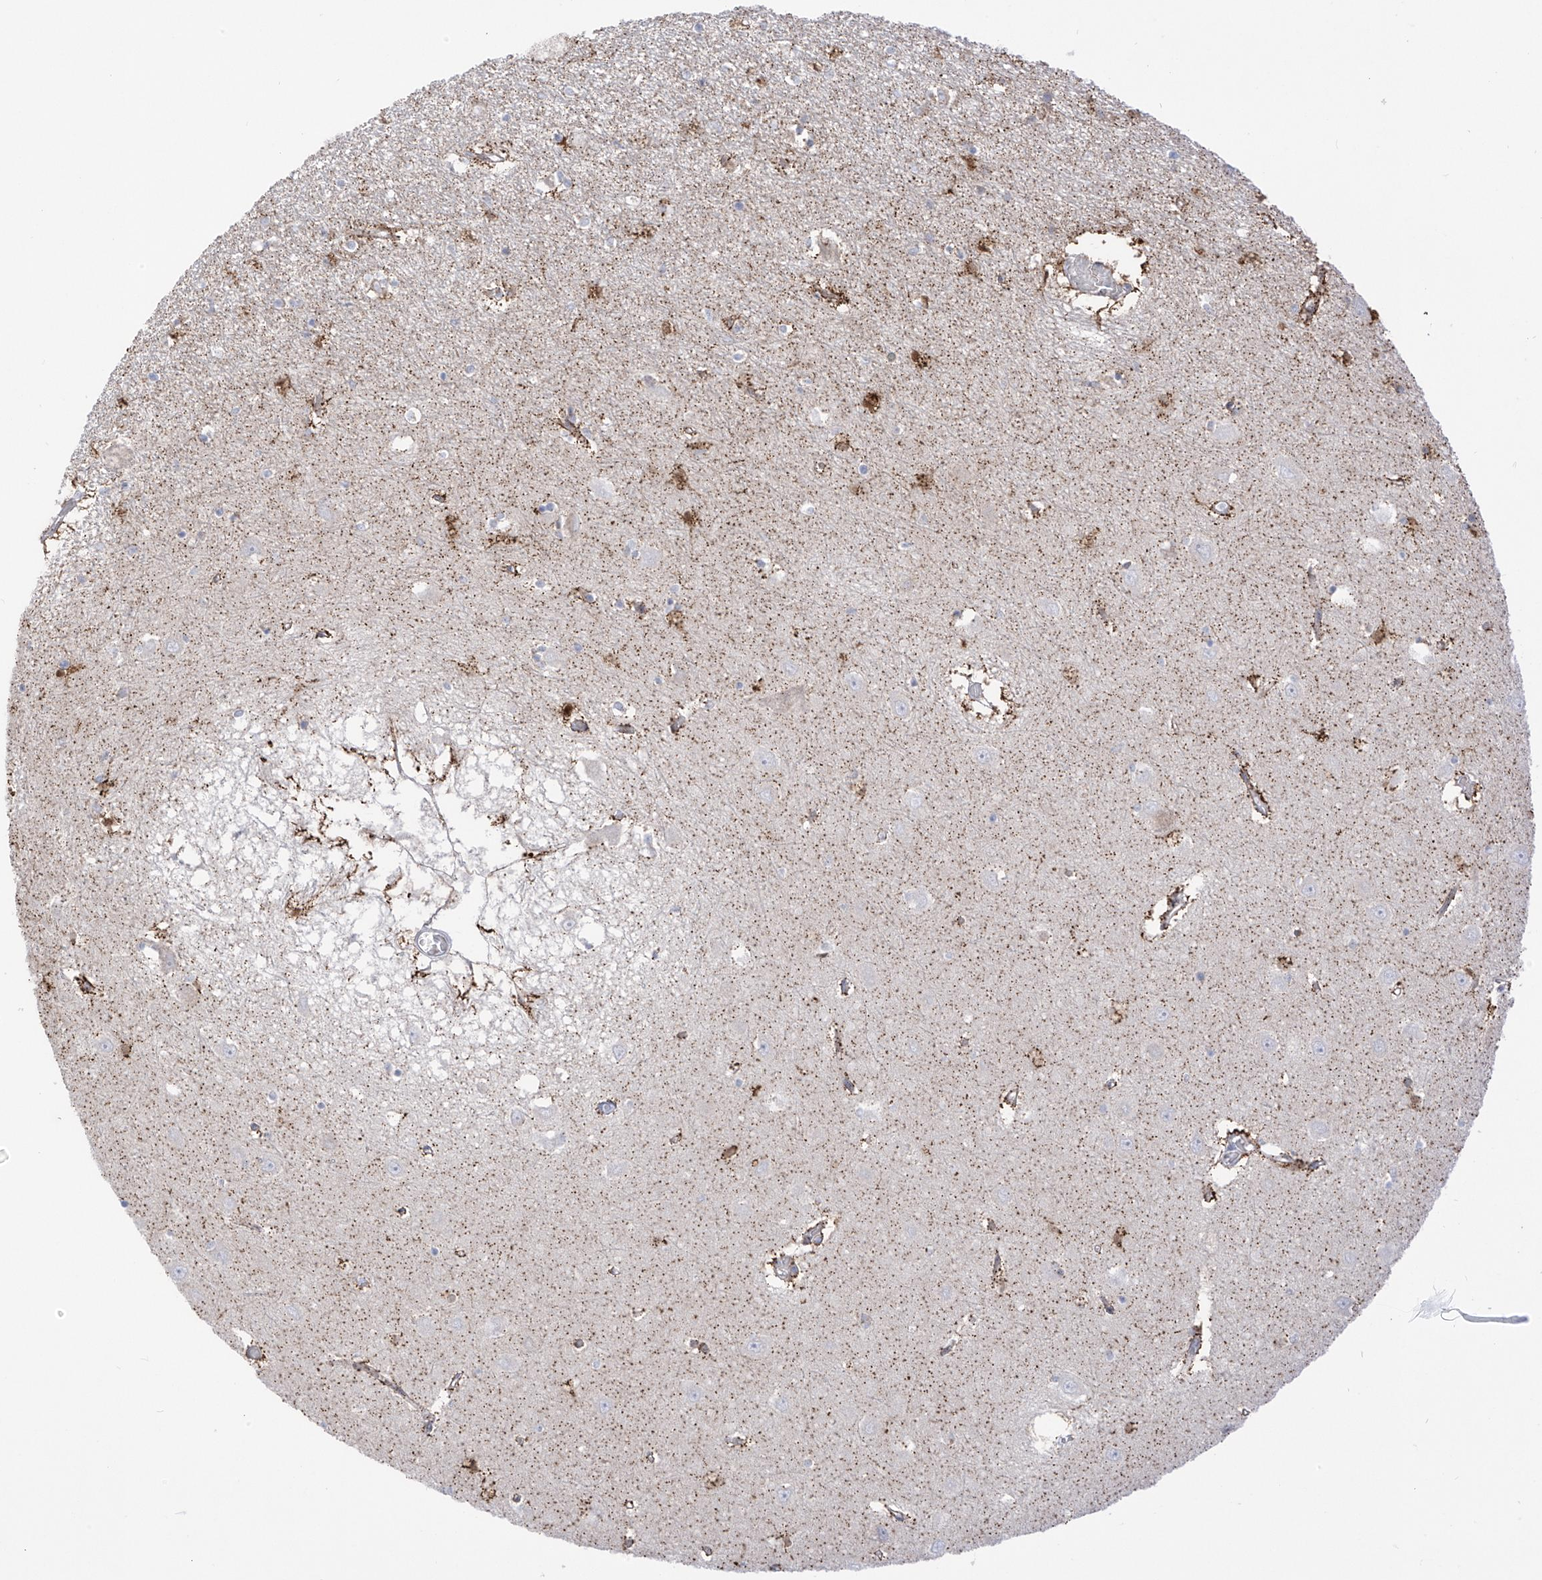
{"staining": {"intensity": "moderate", "quantity": "<25%", "location": "cytoplasmic/membranous"}, "tissue": "hippocampus", "cell_type": "Glial cells", "image_type": "normal", "snomed": [{"axis": "morphology", "description": "Normal tissue, NOS"}, {"axis": "topography", "description": "Hippocampus"}], "caption": "Immunohistochemistry histopathology image of unremarkable hippocampus: human hippocampus stained using immunohistochemistry displays low levels of moderate protein expression localized specifically in the cytoplasmic/membranous of glial cells, appearing as a cytoplasmic/membranous brown color.", "gene": "ARHGEF40", "patient": {"sex": "male", "age": 70}}